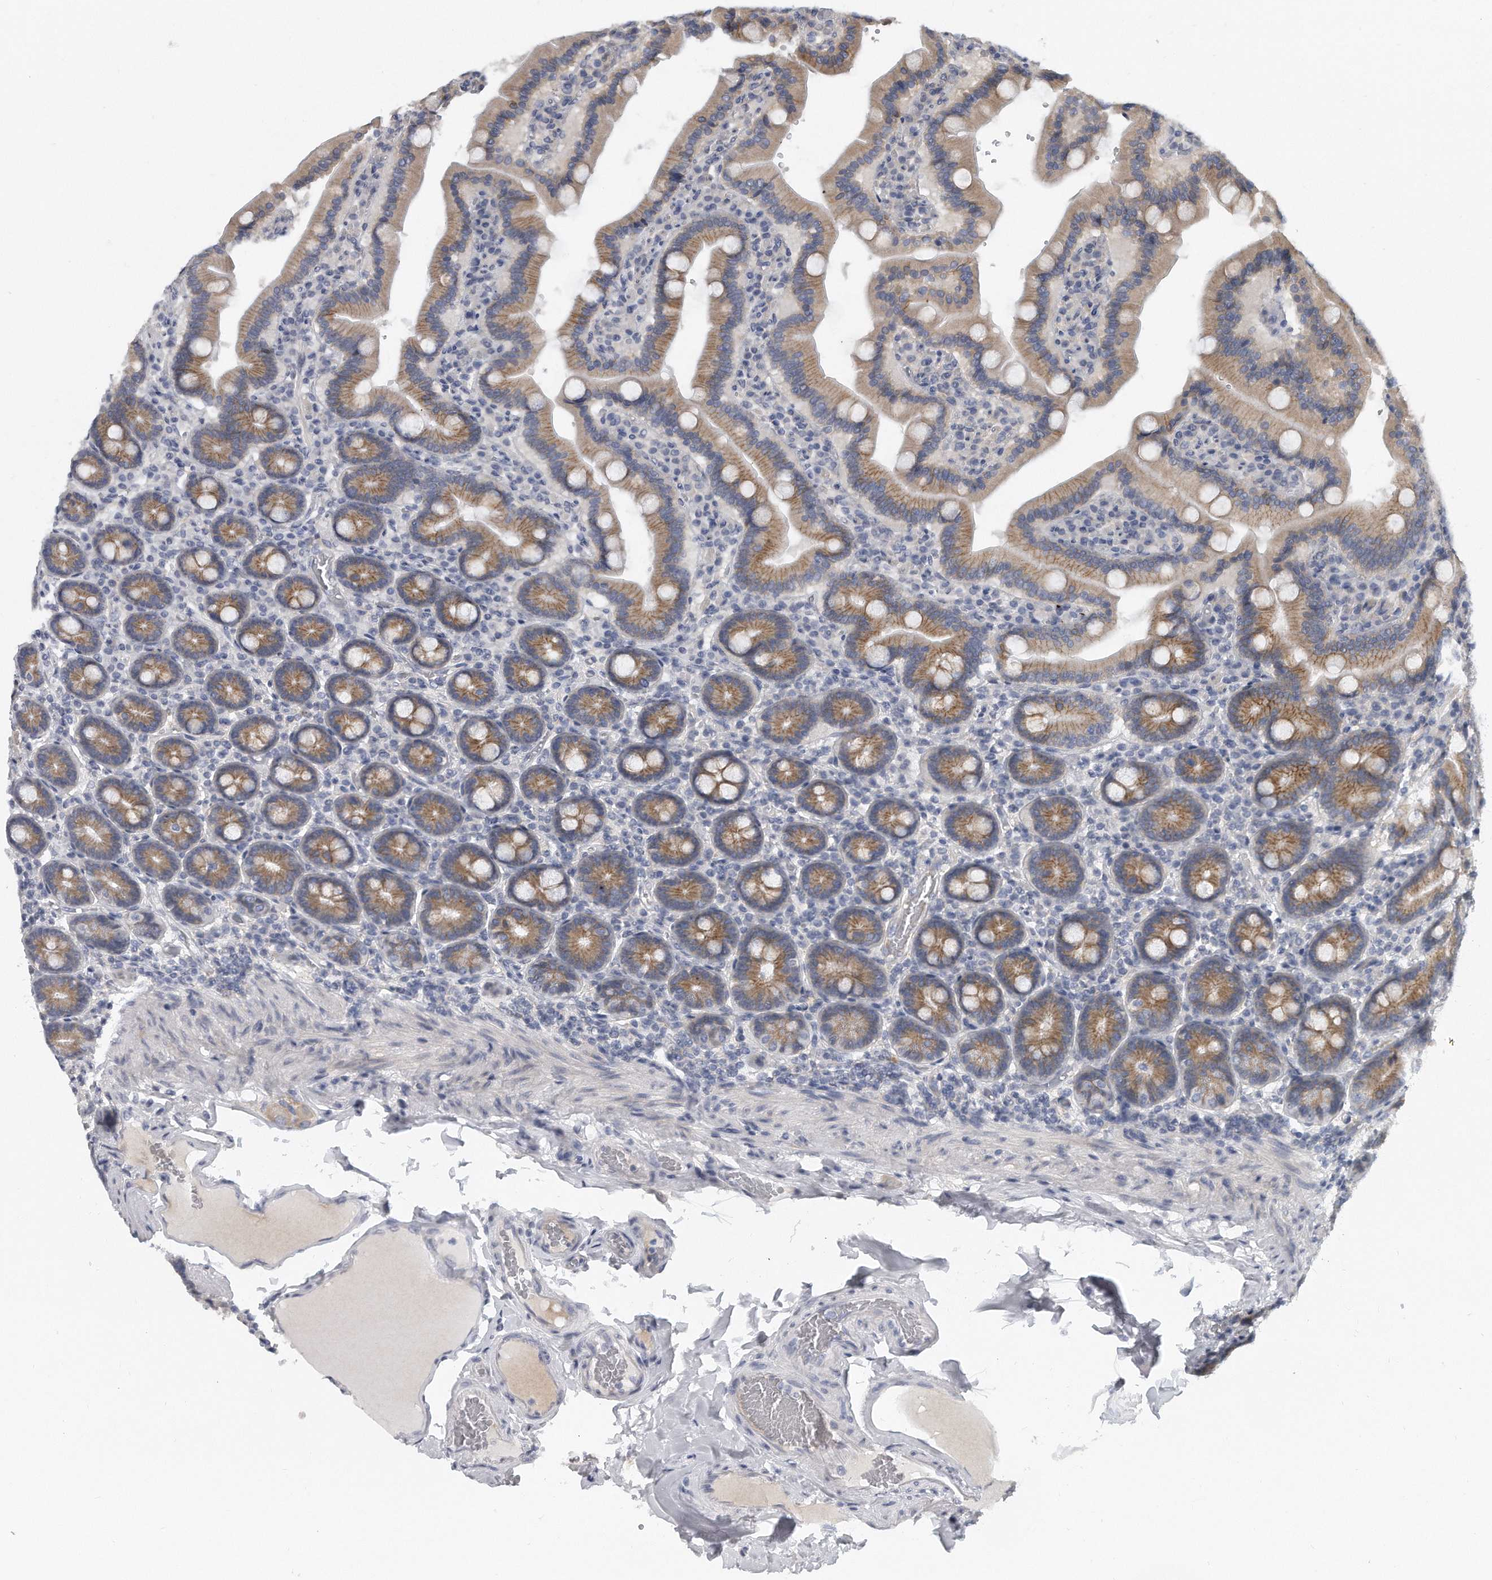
{"staining": {"intensity": "moderate", "quantity": ">75%", "location": "cytoplasmic/membranous"}, "tissue": "duodenum", "cell_type": "Glandular cells", "image_type": "normal", "snomed": [{"axis": "morphology", "description": "Normal tissue, NOS"}, {"axis": "topography", "description": "Duodenum"}], "caption": "This histopathology image shows benign duodenum stained with IHC to label a protein in brown. The cytoplasmic/membranous of glandular cells show moderate positivity for the protein. Nuclei are counter-stained blue.", "gene": "PLEKHA6", "patient": {"sex": "female", "age": 62}}